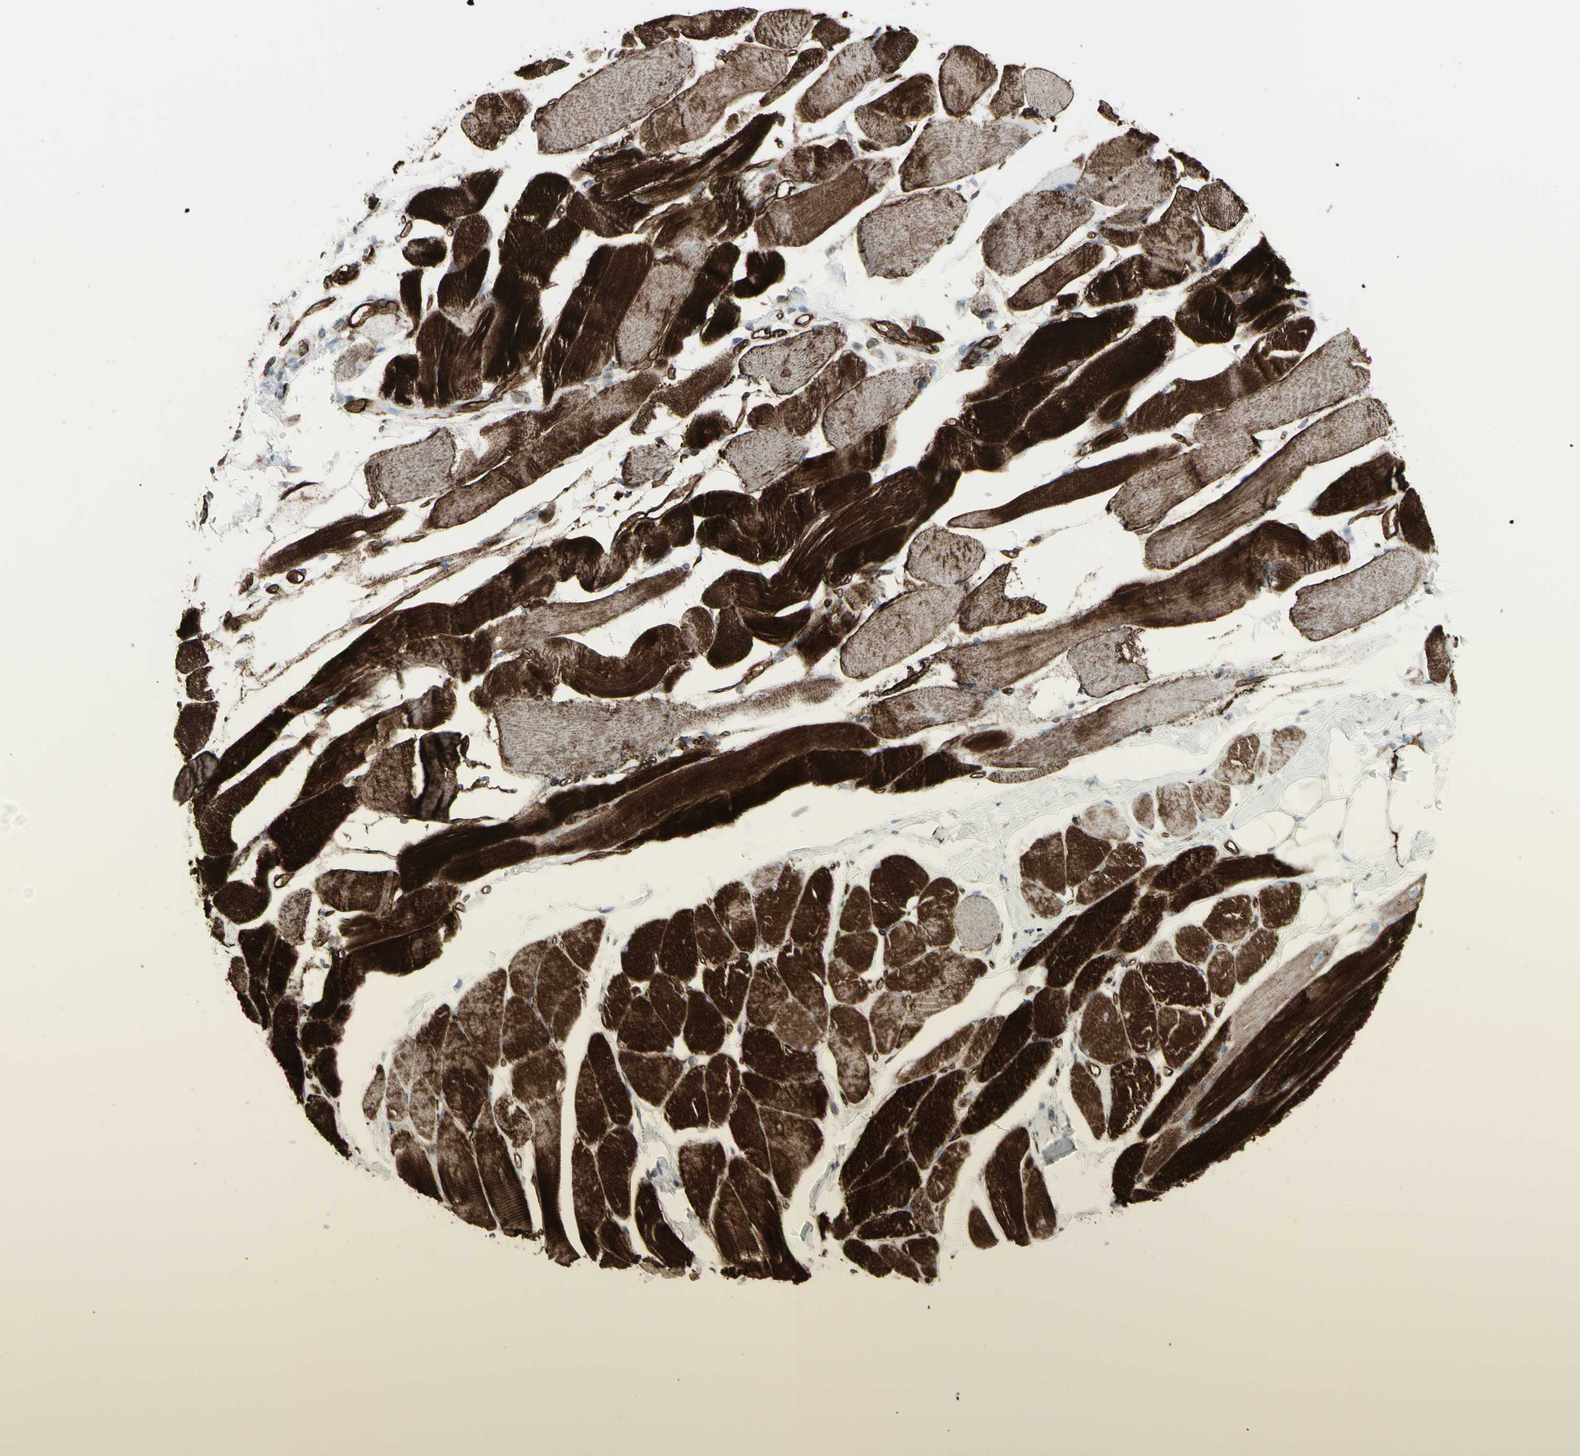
{"staining": {"intensity": "strong", "quantity": ">75%", "location": "cytoplasmic/membranous"}, "tissue": "skeletal muscle", "cell_type": "Myocytes", "image_type": "normal", "snomed": [{"axis": "morphology", "description": "Normal tissue, NOS"}, {"axis": "topography", "description": "Skeletal muscle"}, {"axis": "topography", "description": "Peripheral nerve tissue"}], "caption": "A brown stain labels strong cytoplasmic/membranous expression of a protein in myocytes of normal skeletal muscle.", "gene": "DTX3L", "patient": {"sex": "female", "age": 84}}